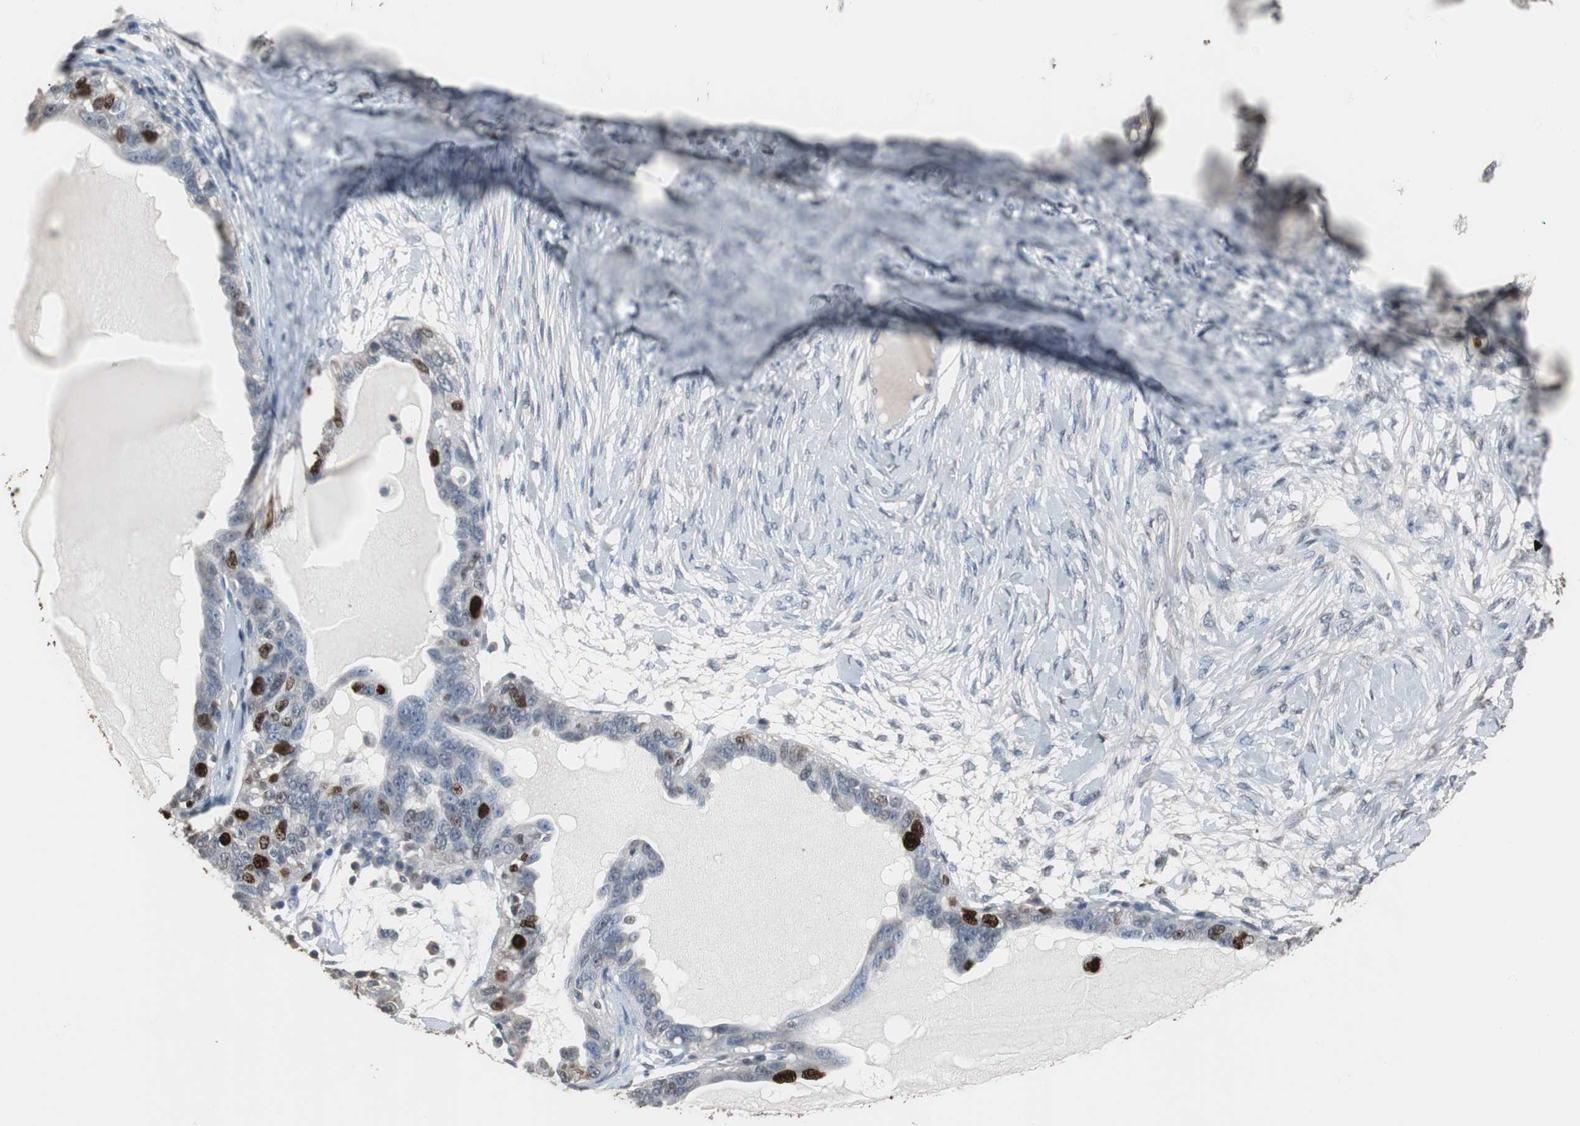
{"staining": {"intensity": "strong", "quantity": "<25%", "location": "nuclear"}, "tissue": "ovarian cancer", "cell_type": "Tumor cells", "image_type": "cancer", "snomed": [{"axis": "morphology", "description": "Cystadenocarcinoma, serous, NOS"}, {"axis": "topography", "description": "Ovary"}], "caption": "Human ovarian serous cystadenocarcinoma stained with a brown dye exhibits strong nuclear positive expression in about <25% of tumor cells.", "gene": "TOP2A", "patient": {"sex": "female", "age": 82}}